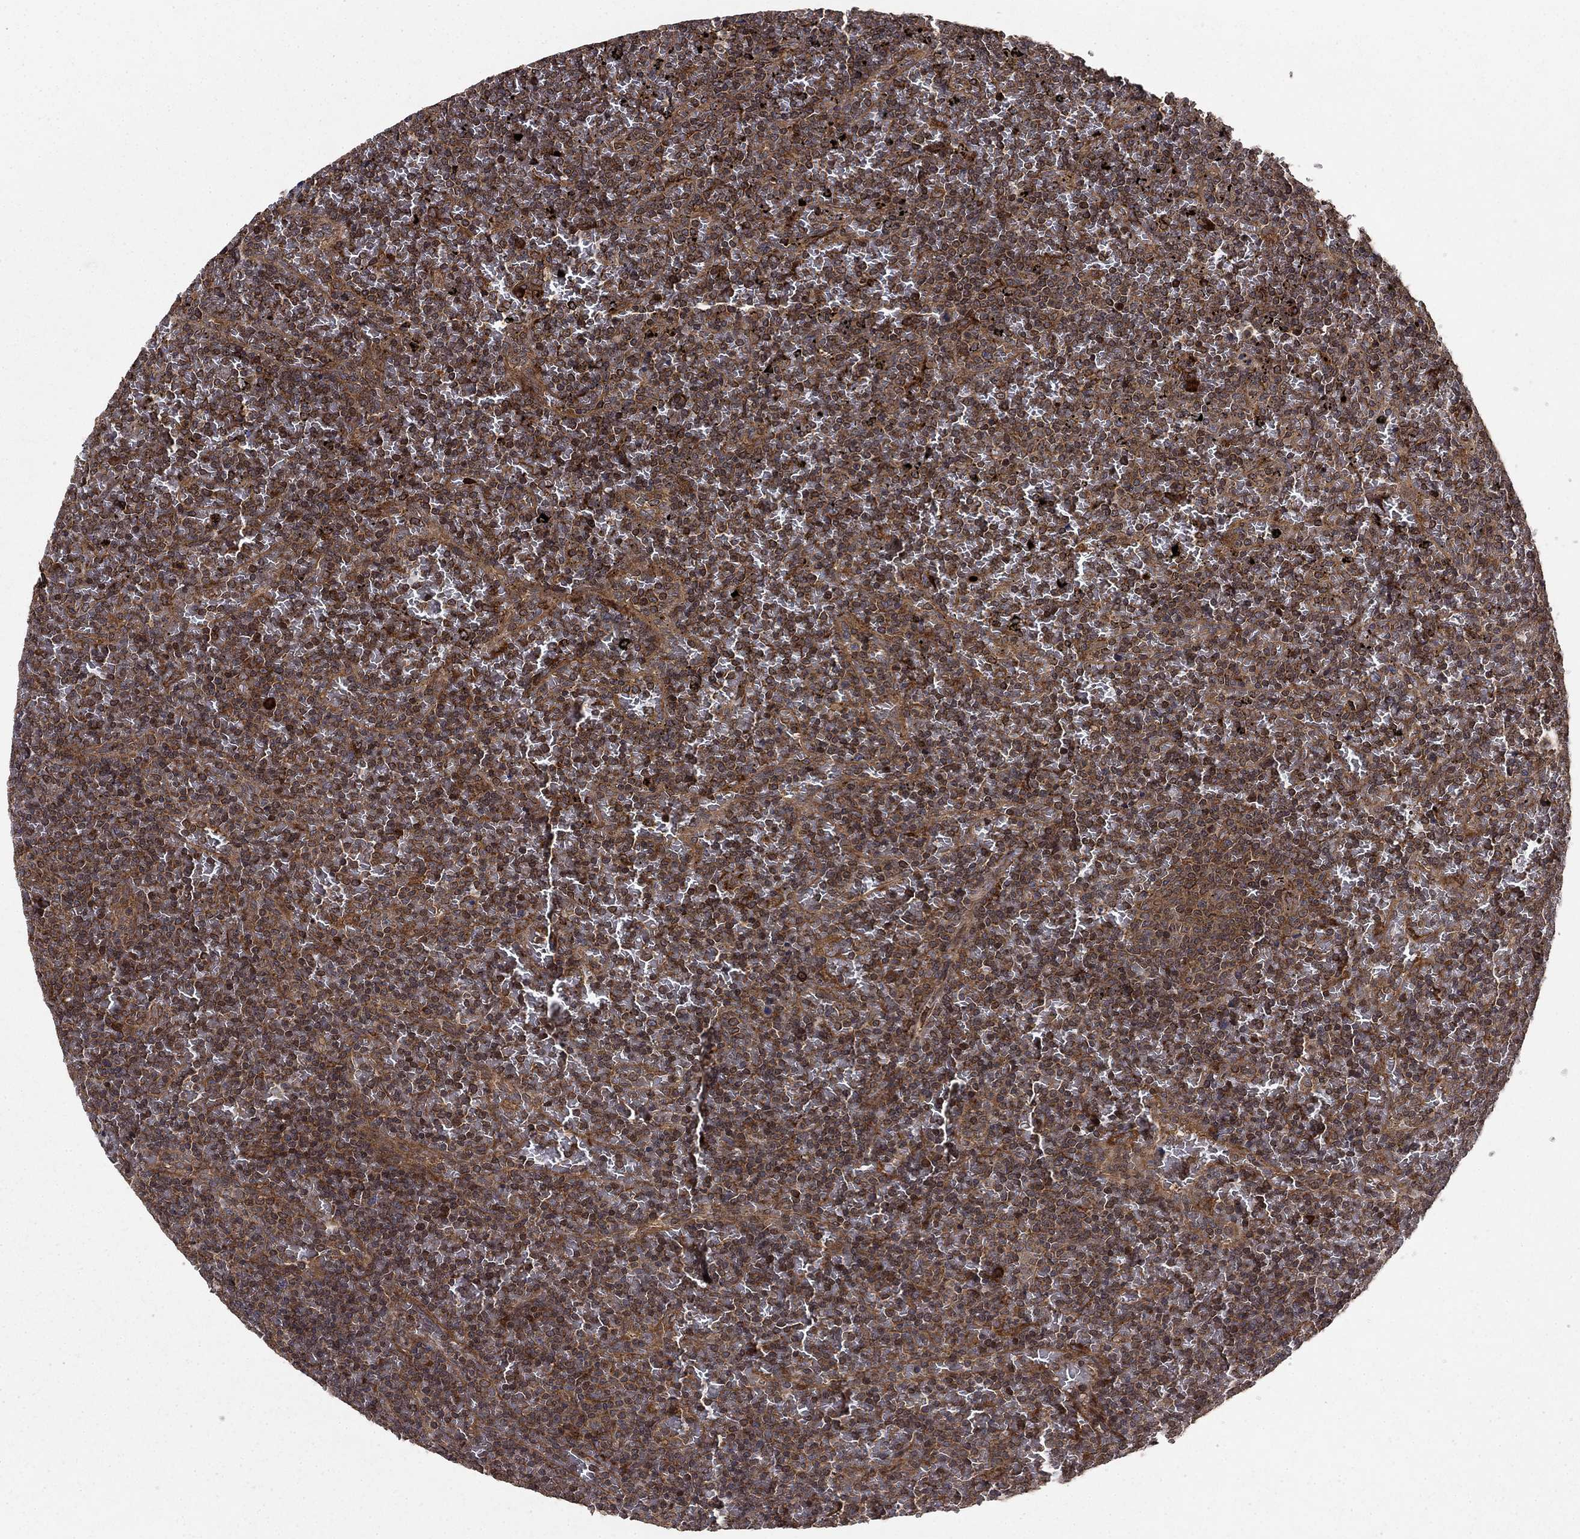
{"staining": {"intensity": "strong", "quantity": "25%-75%", "location": "cytoplasmic/membranous"}, "tissue": "lymphoma", "cell_type": "Tumor cells", "image_type": "cancer", "snomed": [{"axis": "morphology", "description": "Malignant lymphoma, non-Hodgkin's type, Low grade"}, {"axis": "topography", "description": "Spleen"}], "caption": "Protein staining shows strong cytoplasmic/membranous staining in approximately 25%-75% of tumor cells in lymphoma.", "gene": "BABAM2", "patient": {"sex": "female", "age": 77}}